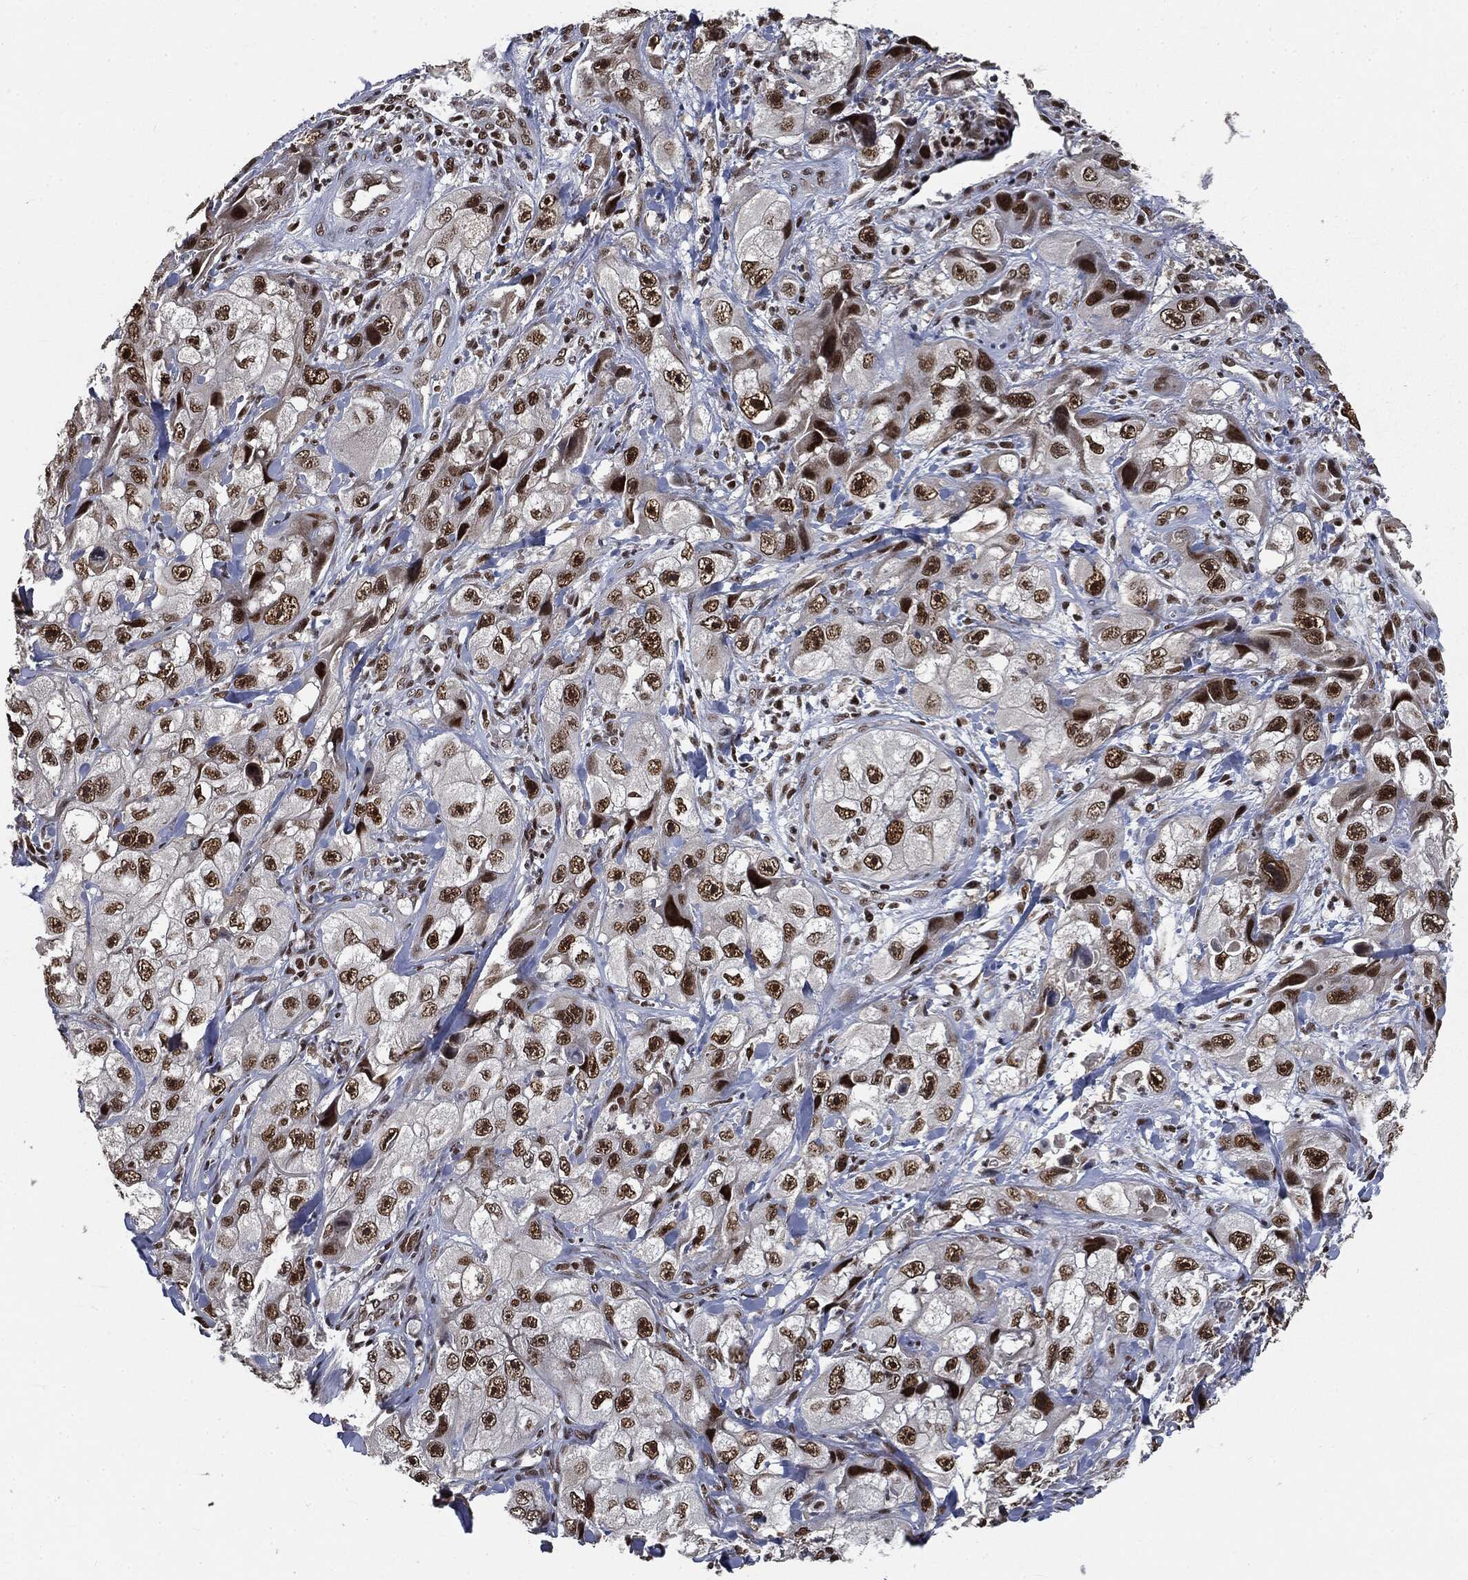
{"staining": {"intensity": "strong", "quantity": ">75%", "location": "nuclear"}, "tissue": "skin cancer", "cell_type": "Tumor cells", "image_type": "cancer", "snomed": [{"axis": "morphology", "description": "Squamous cell carcinoma, NOS"}, {"axis": "topography", "description": "Skin"}, {"axis": "topography", "description": "Subcutis"}], "caption": "The immunohistochemical stain highlights strong nuclear expression in tumor cells of skin cancer (squamous cell carcinoma) tissue.", "gene": "DPH2", "patient": {"sex": "male", "age": 73}}